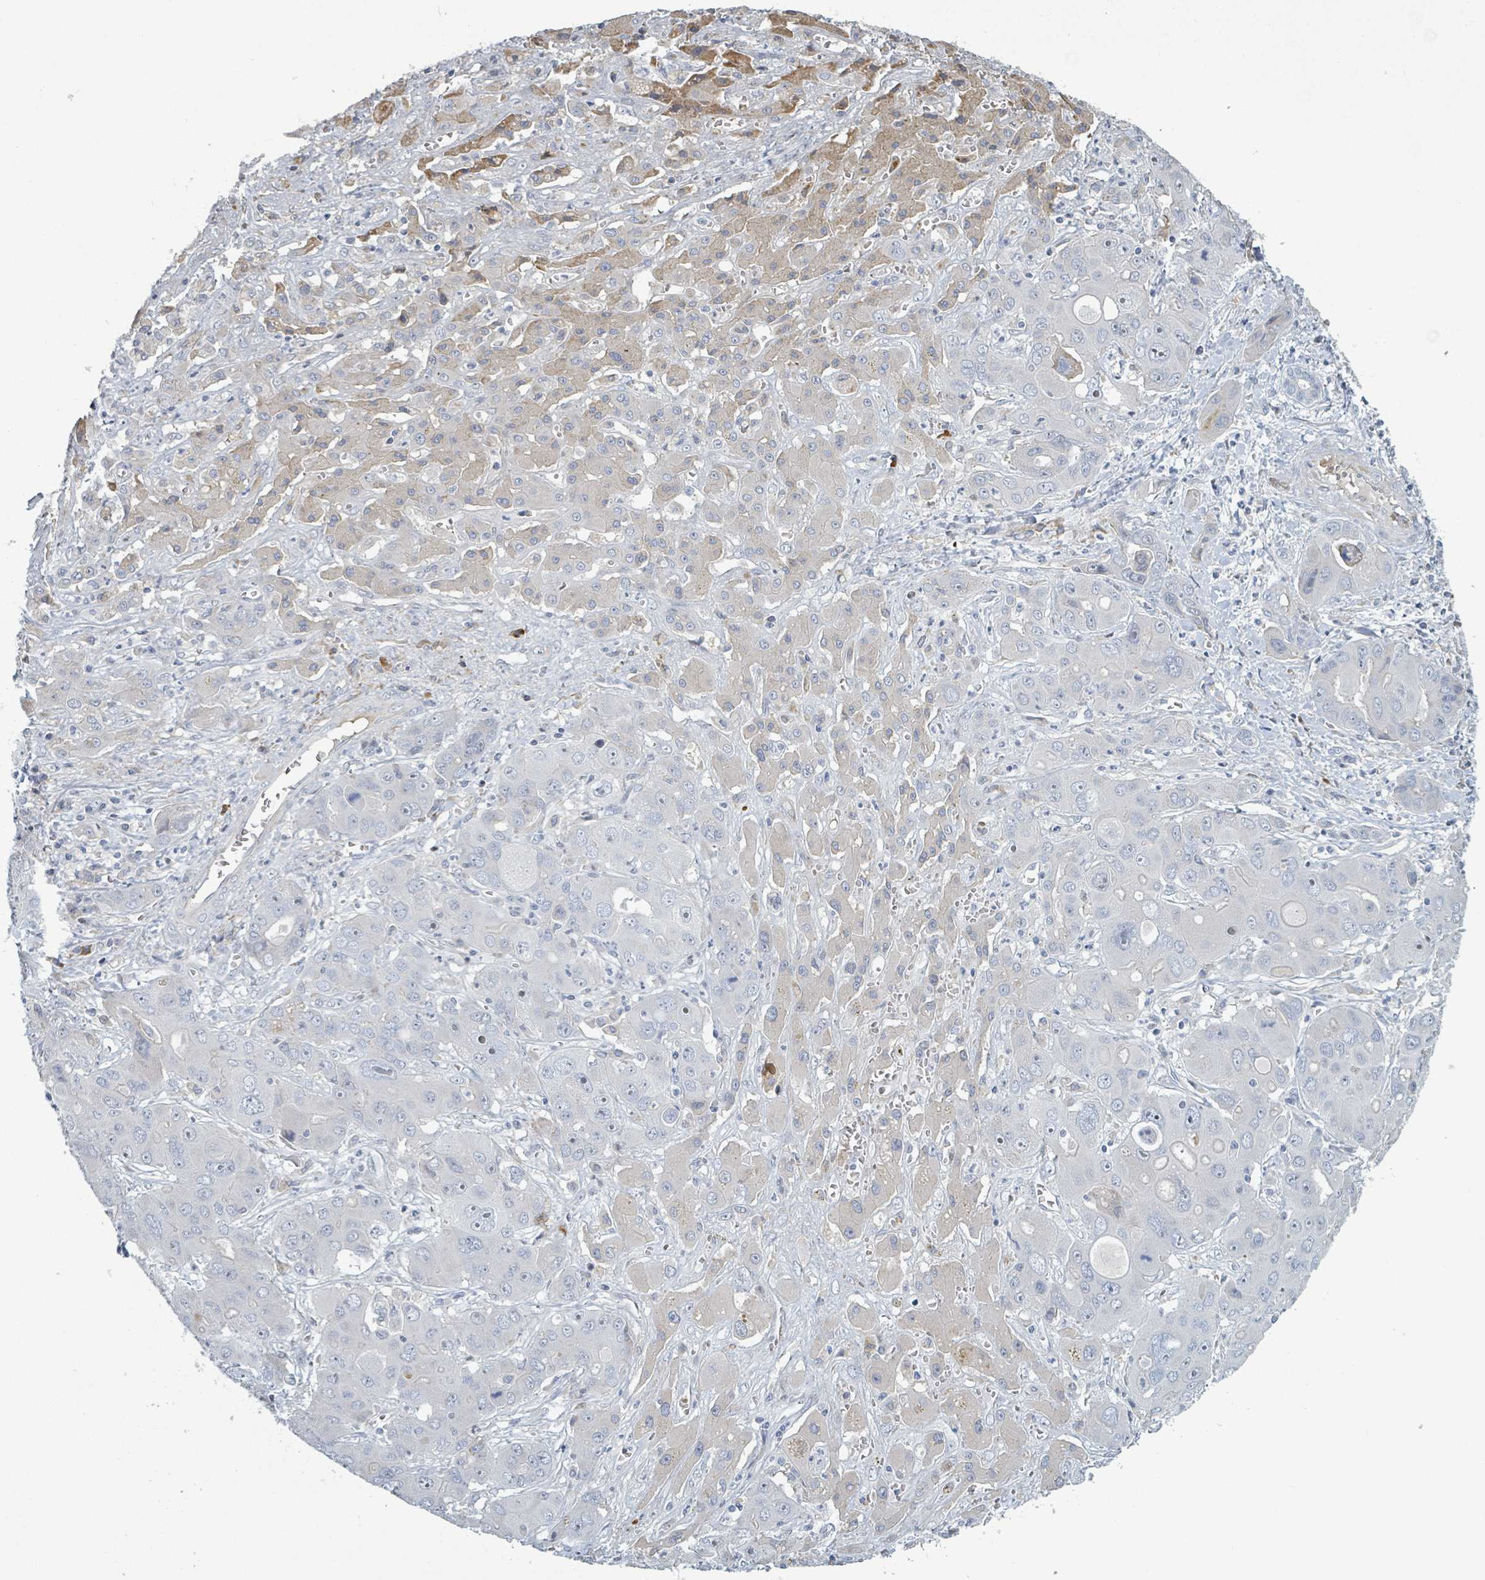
{"staining": {"intensity": "negative", "quantity": "none", "location": "none"}, "tissue": "liver cancer", "cell_type": "Tumor cells", "image_type": "cancer", "snomed": [{"axis": "morphology", "description": "Cholangiocarcinoma"}, {"axis": "topography", "description": "Liver"}], "caption": "High power microscopy photomicrograph of an immunohistochemistry micrograph of liver cancer (cholangiocarcinoma), revealing no significant staining in tumor cells.", "gene": "RAB33B", "patient": {"sex": "male", "age": 67}}